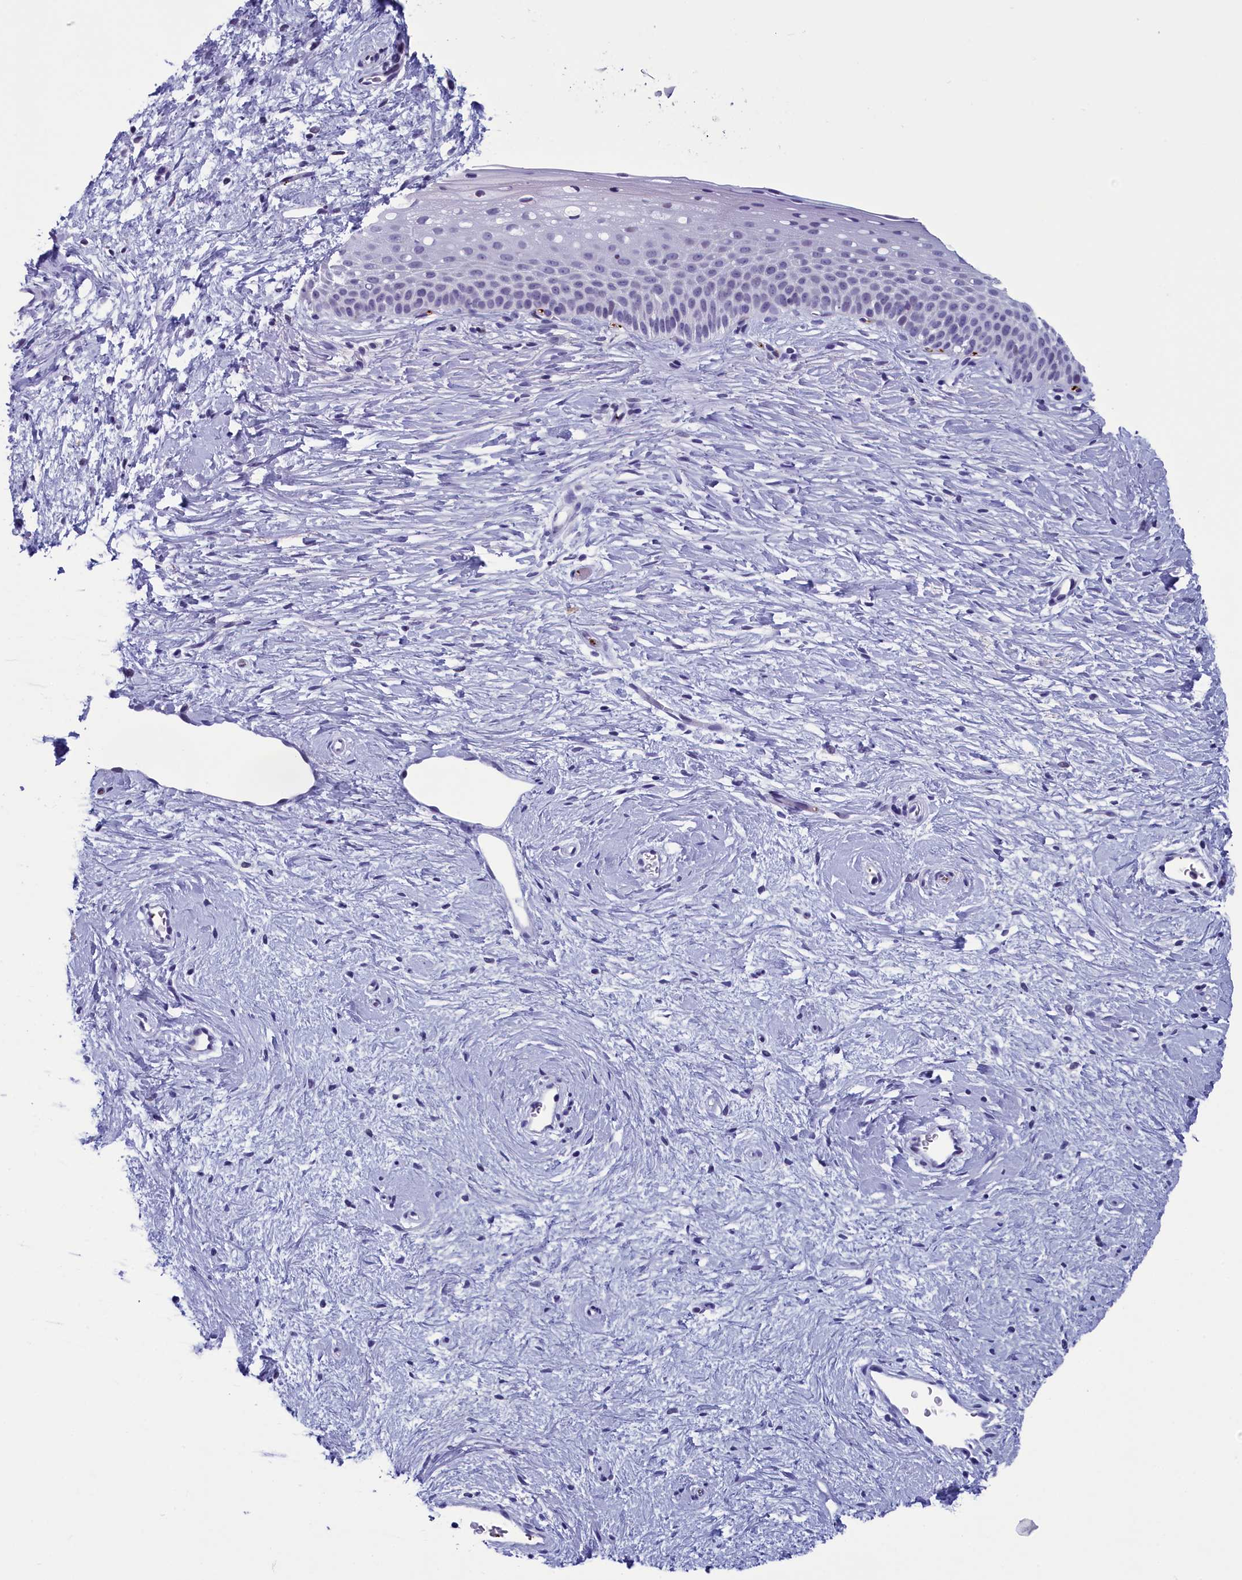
{"staining": {"intensity": "negative", "quantity": "none", "location": "none"}, "tissue": "cervix", "cell_type": "Glandular cells", "image_type": "normal", "snomed": [{"axis": "morphology", "description": "Normal tissue, NOS"}, {"axis": "topography", "description": "Cervix"}], "caption": "Photomicrograph shows no protein positivity in glandular cells of unremarkable cervix.", "gene": "AIFM2", "patient": {"sex": "female", "age": 57}}